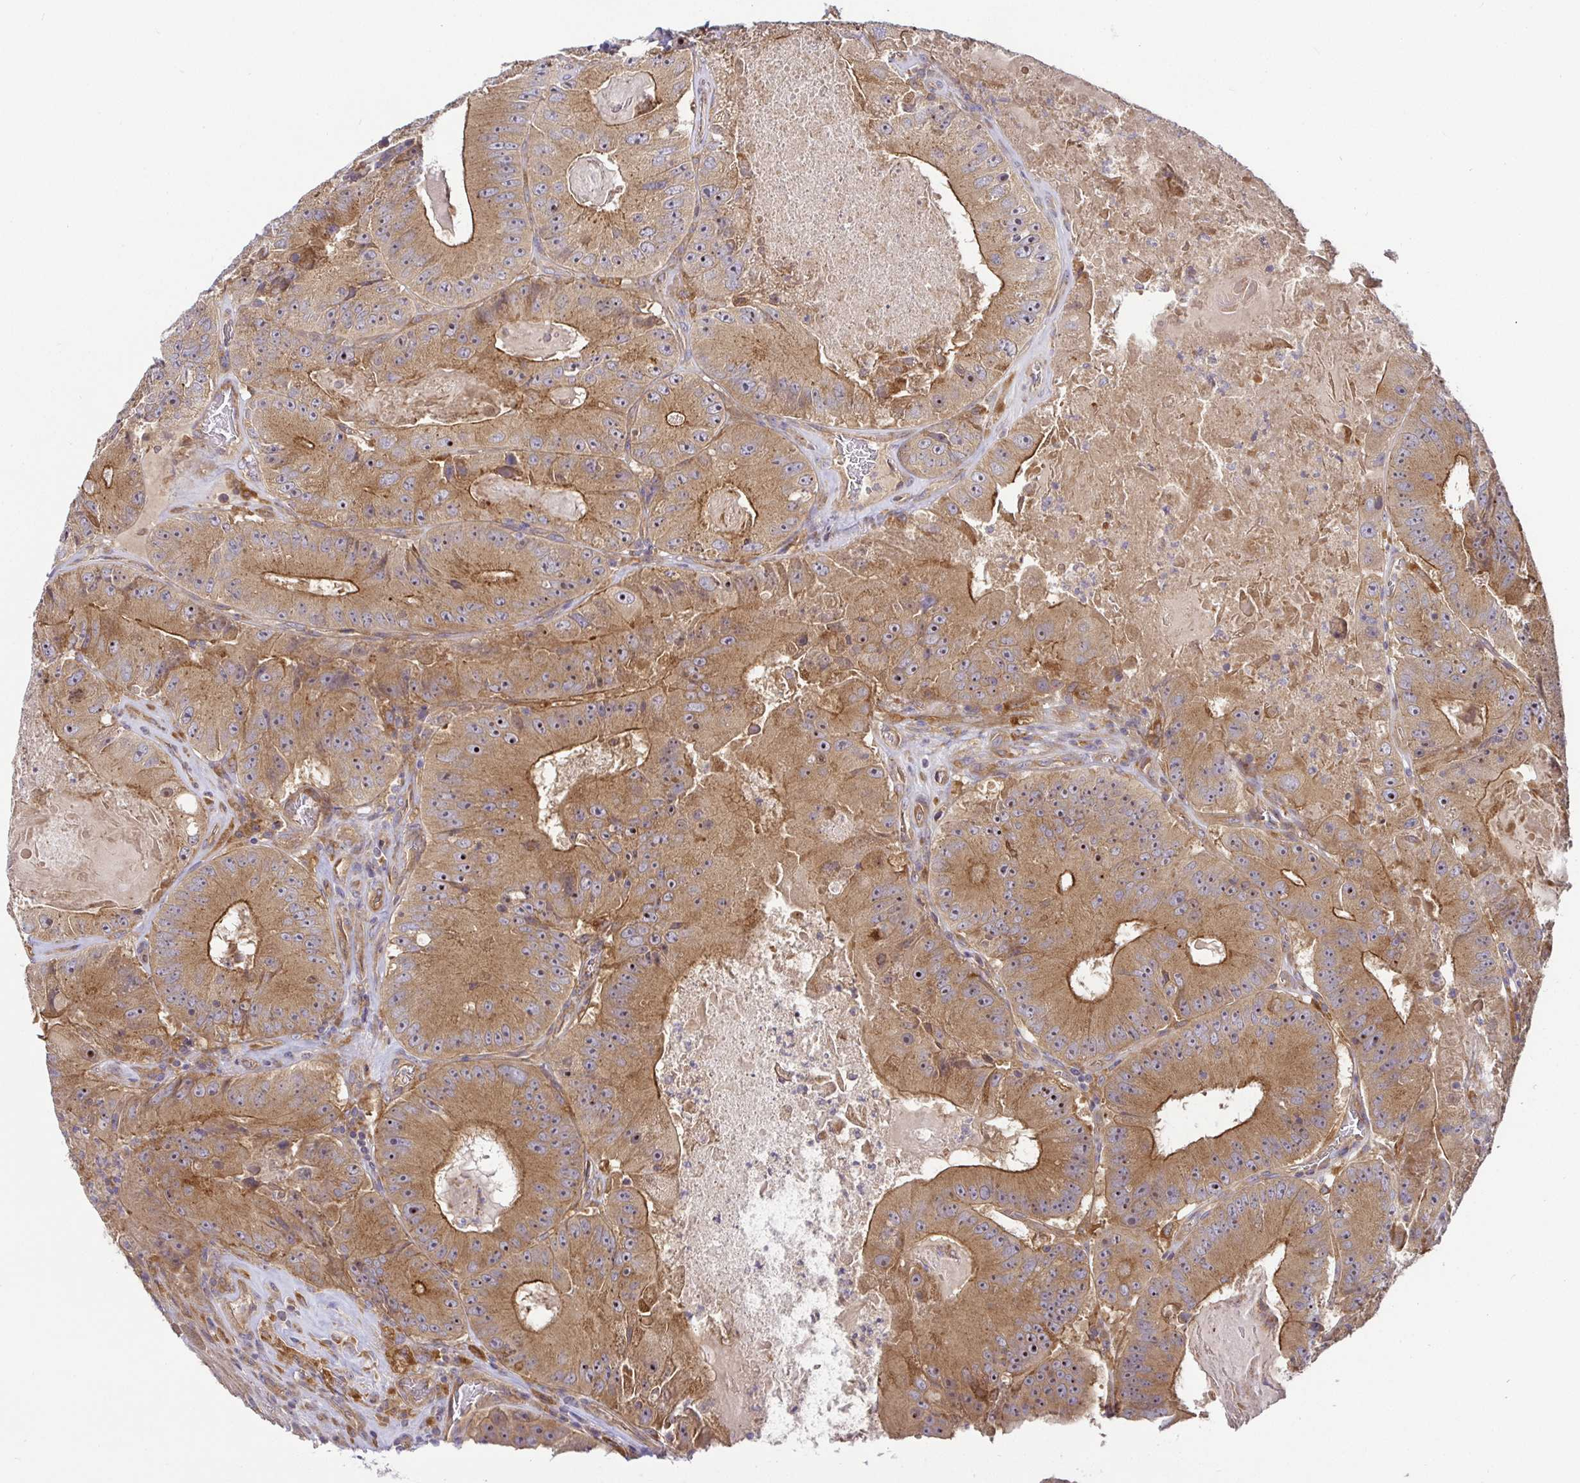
{"staining": {"intensity": "moderate", "quantity": ">75%", "location": "cytoplasmic/membranous"}, "tissue": "colorectal cancer", "cell_type": "Tumor cells", "image_type": "cancer", "snomed": [{"axis": "morphology", "description": "Adenocarcinoma, NOS"}, {"axis": "topography", "description": "Colon"}], "caption": "About >75% of tumor cells in human colorectal cancer exhibit moderate cytoplasmic/membranous protein staining as visualized by brown immunohistochemical staining.", "gene": "SNX8", "patient": {"sex": "female", "age": 86}}